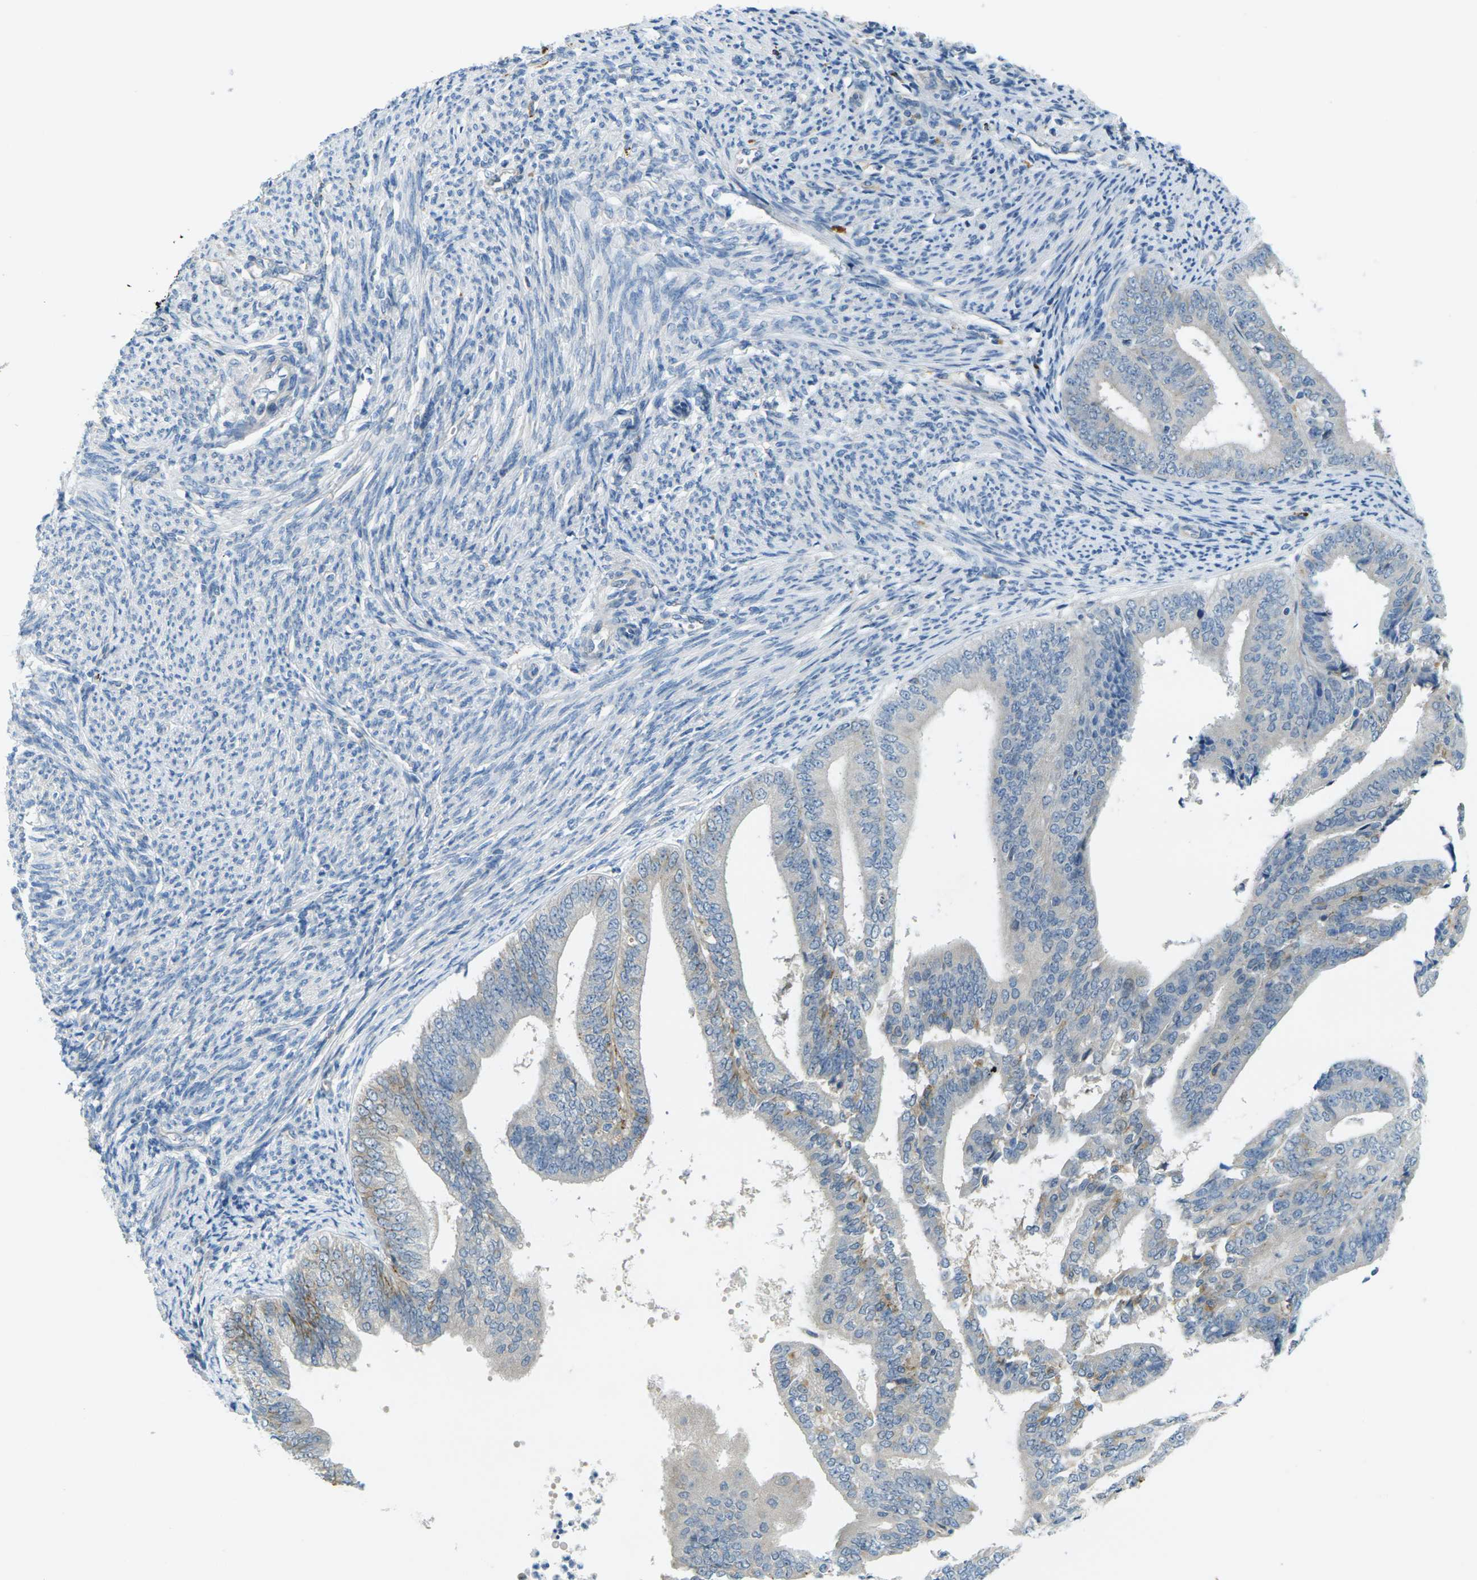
{"staining": {"intensity": "moderate", "quantity": "<25%", "location": "cytoplasmic/membranous"}, "tissue": "endometrial cancer", "cell_type": "Tumor cells", "image_type": "cancer", "snomed": [{"axis": "morphology", "description": "Adenocarcinoma, NOS"}, {"axis": "topography", "description": "Endometrium"}], "caption": "Immunohistochemical staining of endometrial adenocarcinoma reveals low levels of moderate cytoplasmic/membranous staining in approximately <25% of tumor cells.", "gene": "CYP2C8", "patient": {"sex": "female", "age": 63}}